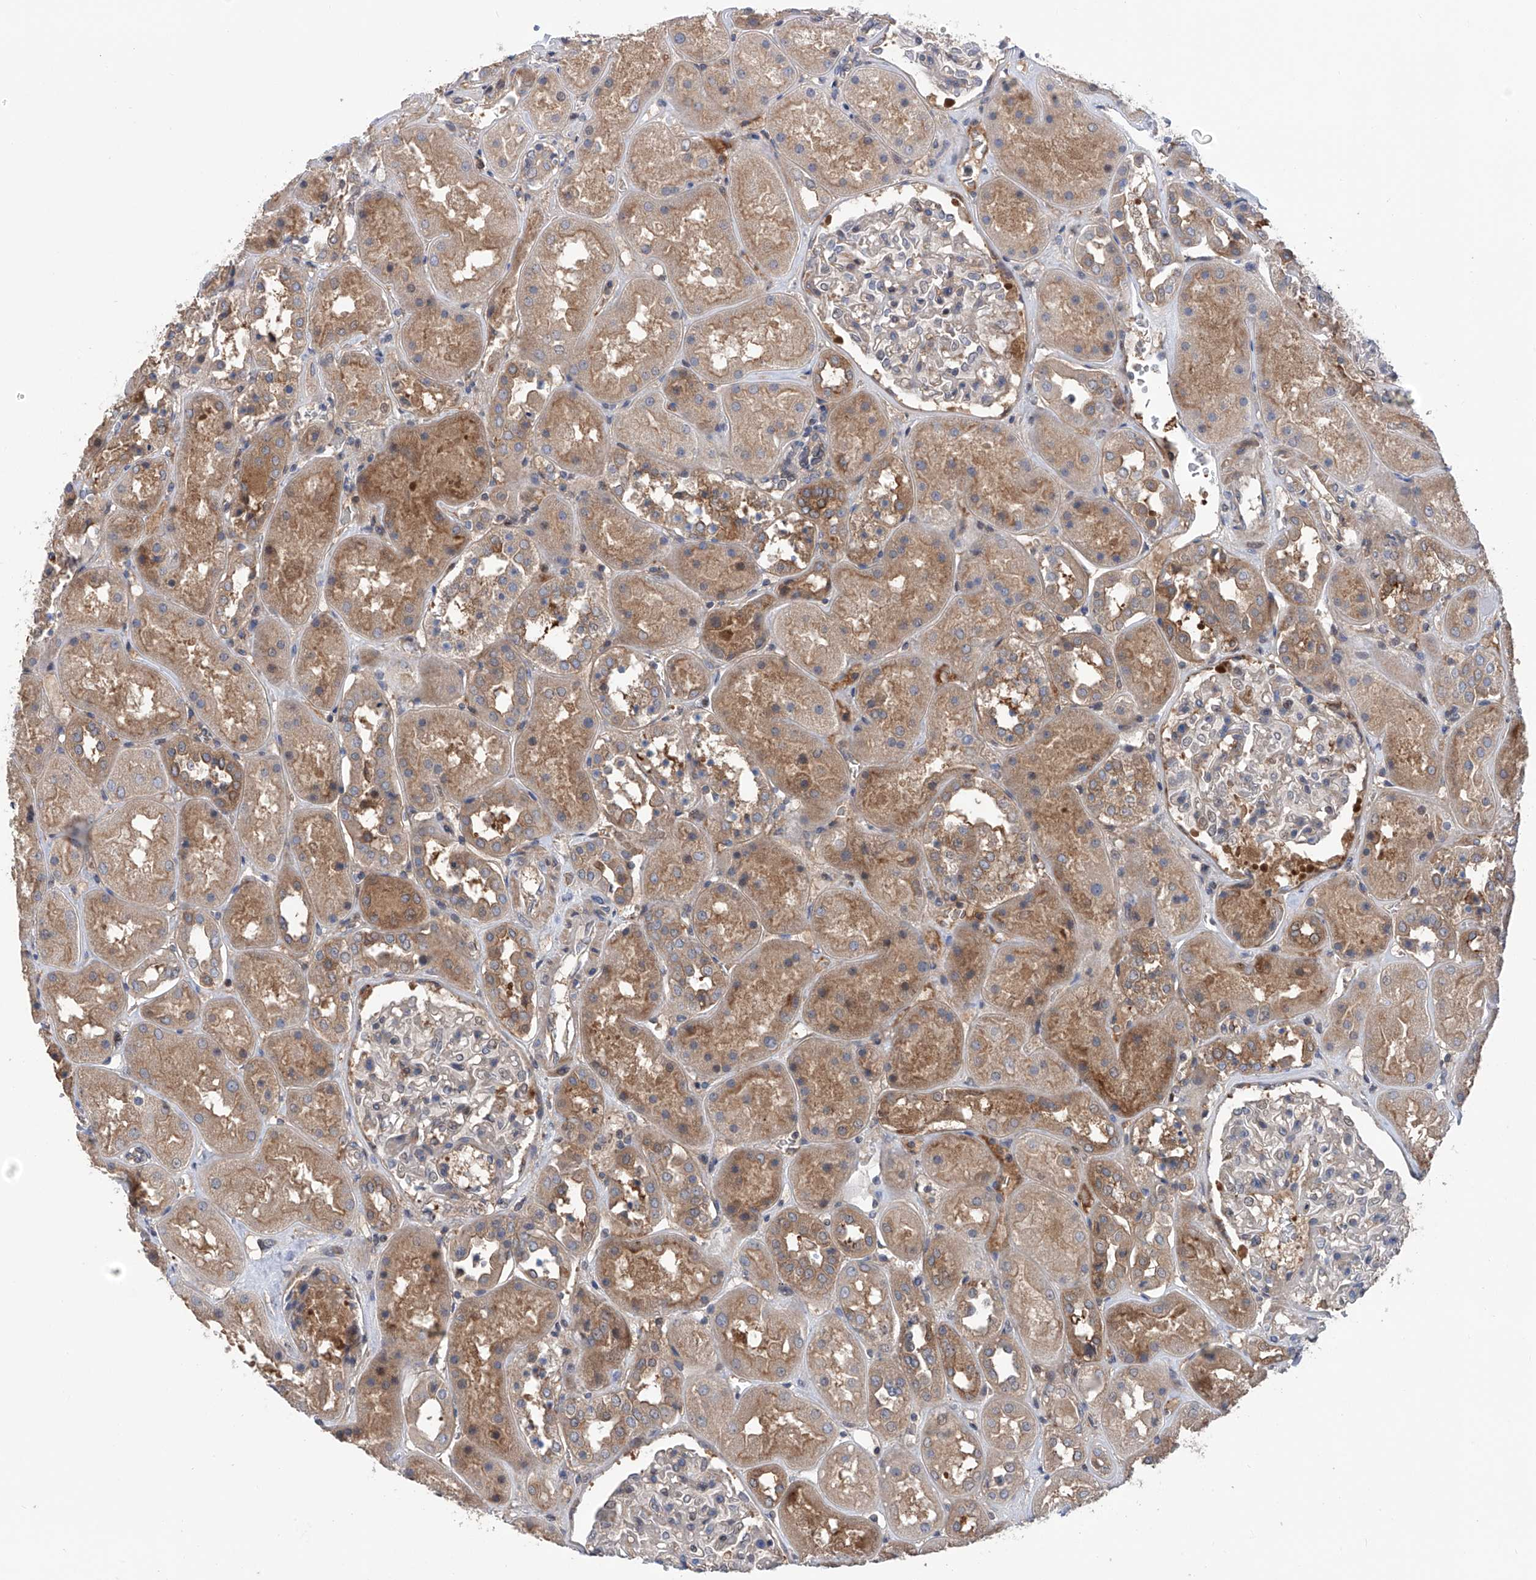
{"staining": {"intensity": "weak", "quantity": "25%-75%", "location": "cytoplasmic/membranous"}, "tissue": "kidney", "cell_type": "Cells in glomeruli", "image_type": "normal", "snomed": [{"axis": "morphology", "description": "Normal tissue, NOS"}, {"axis": "topography", "description": "Kidney"}], "caption": "DAB immunohistochemical staining of normal human kidney exhibits weak cytoplasmic/membranous protein expression in approximately 25%-75% of cells in glomeruli.", "gene": "NUDT17", "patient": {"sex": "male", "age": 70}}